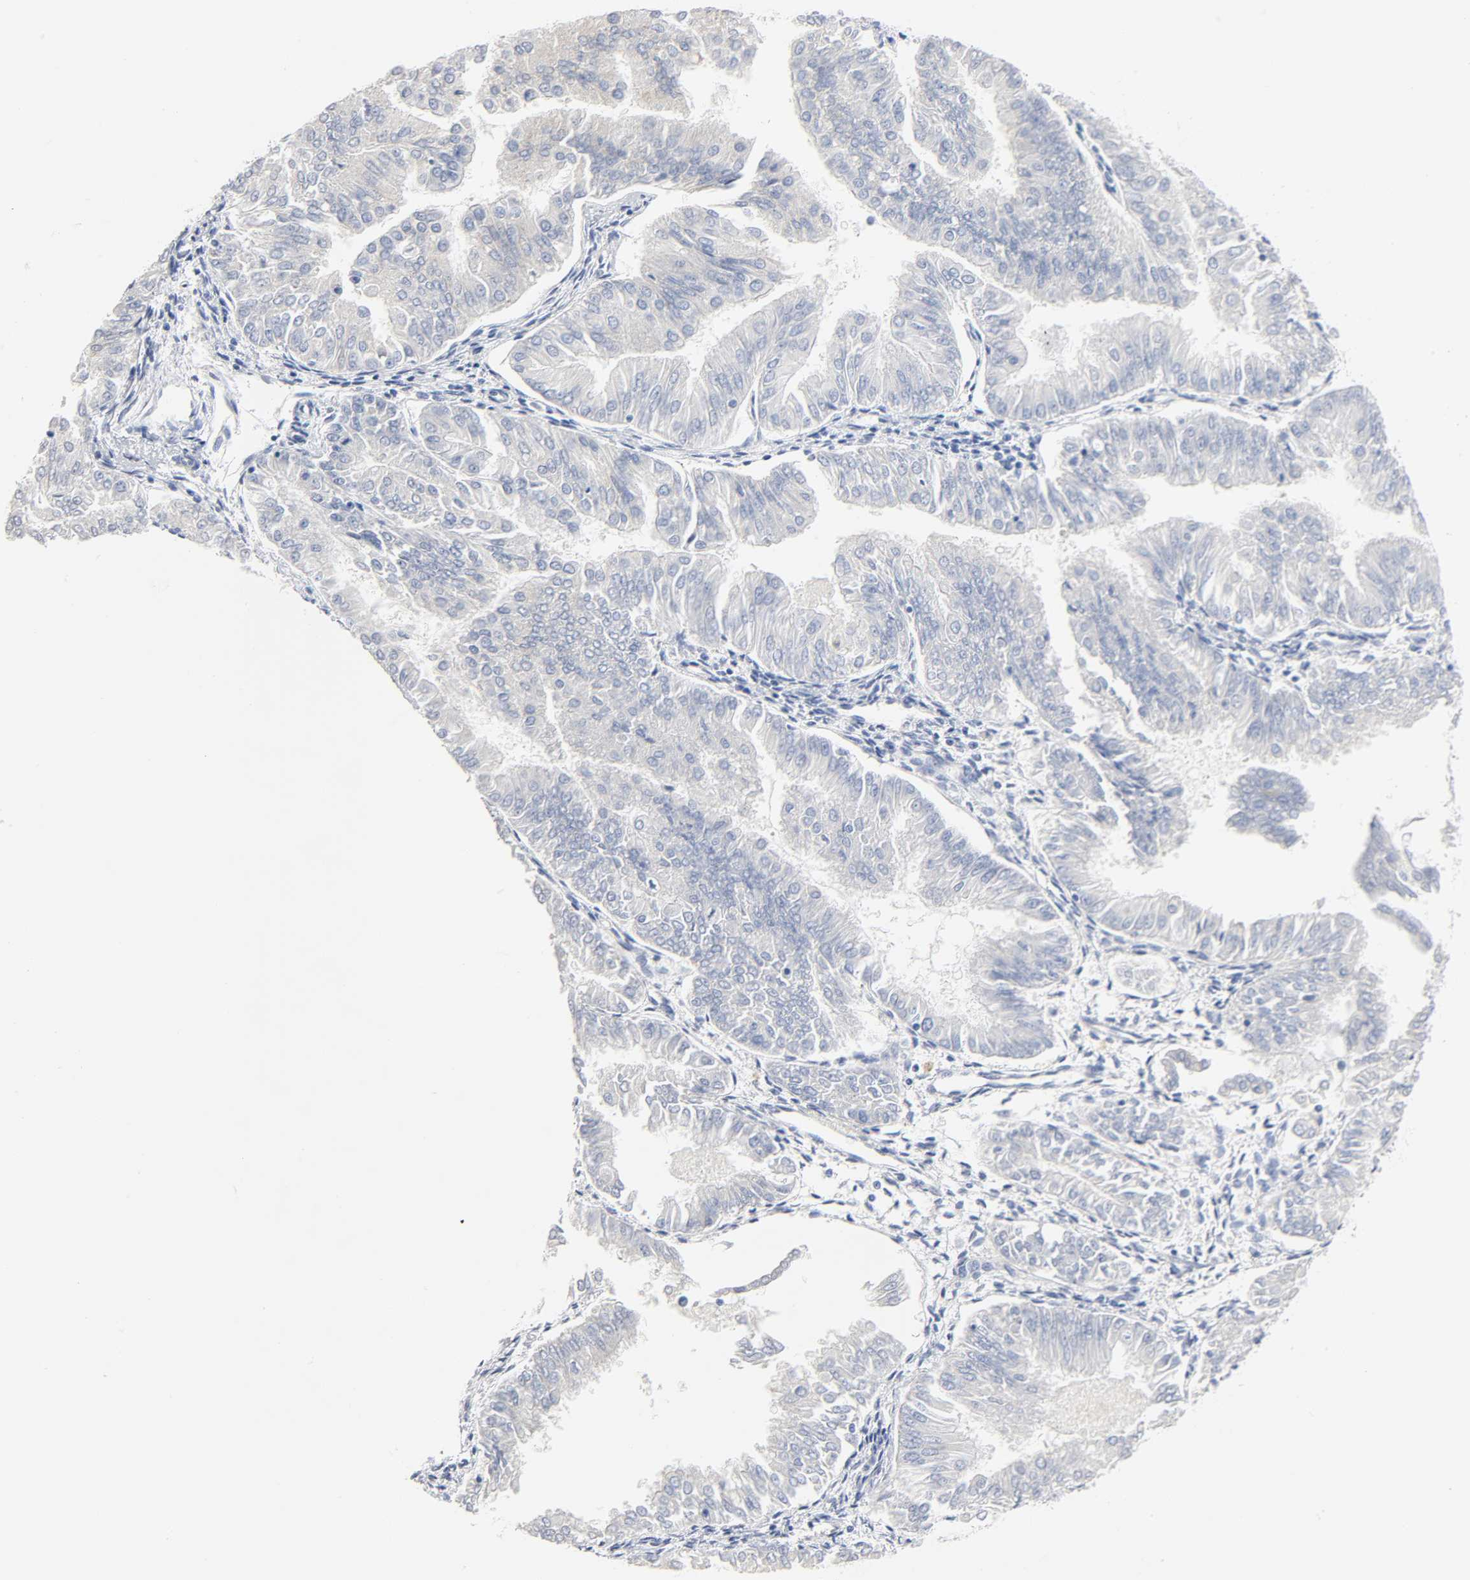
{"staining": {"intensity": "negative", "quantity": "none", "location": "none"}, "tissue": "endometrial cancer", "cell_type": "Tumor cells", "image_type": "cancer", "snomed": [{"axis": "morphology", "description": "Adenocarcinoma, NOS"}, {"axis": "topography", "description": "Endometrium"}], "caption": "Photomicrograph shows no significant protein positivity in tumor cells of adenocarcinoma (endometrial).", "gene": "ACP3", "patient": {"sex": "female", "age": 53}}